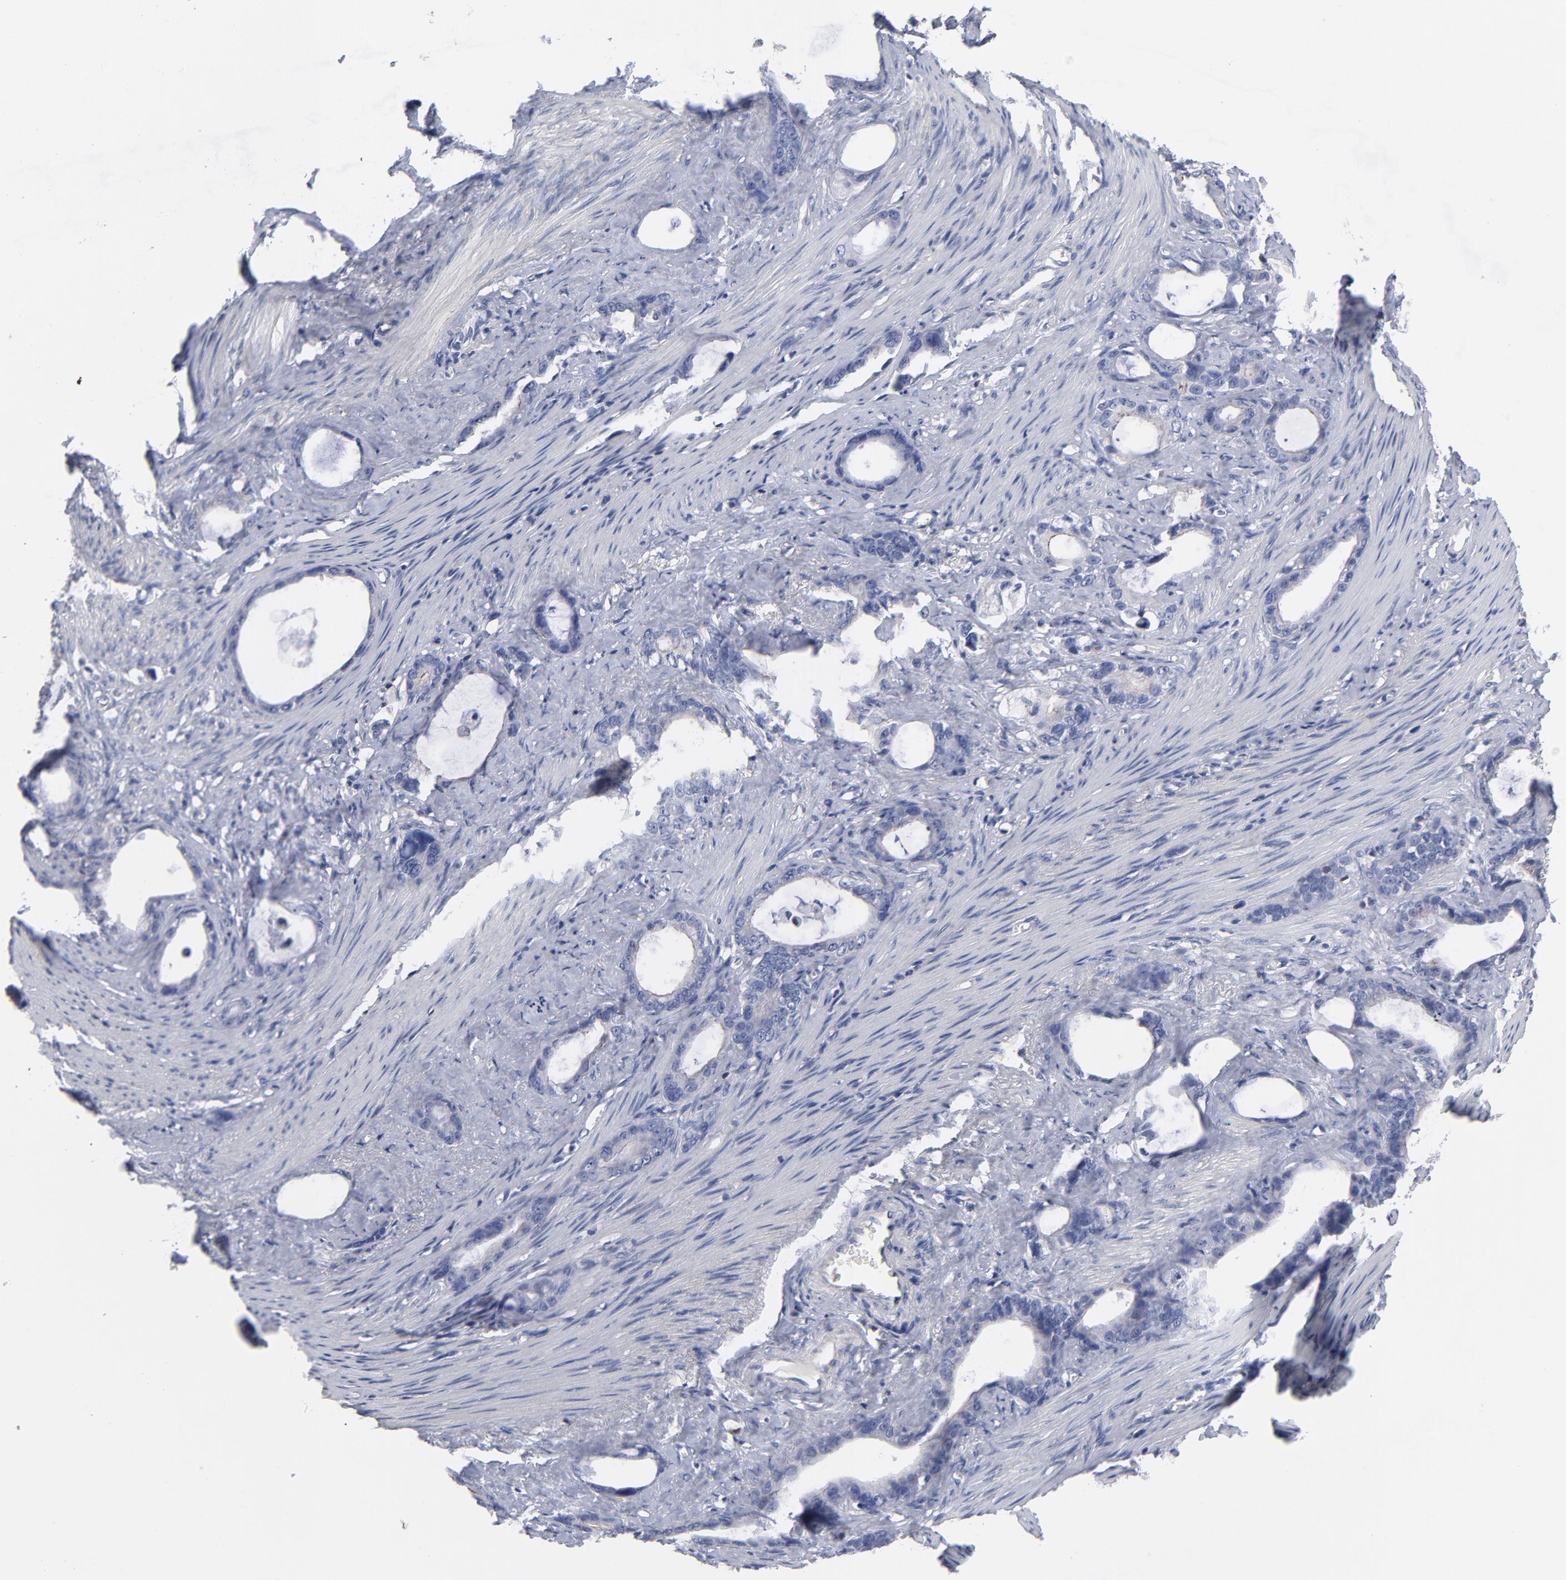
{"staining": {"intensity": "negative", "quantity": "none", "location": "none"}, "tissue": "stomach cancer", "cell_type": "Tumor cells", "image_type": "cancer", "snomed": [{"axis": "morphology", "description": "Adenocarcinoma, NOS"}, {"axis": "topography", "description": "Stomach"}], "caption": "This is a histopathology image of IHC staining of stomach cancer (adenocarcinoma), which shows no positivity in tumor cells.", "gene": "PDLIM2", "patient": {"sex": "female", "age": 75}}